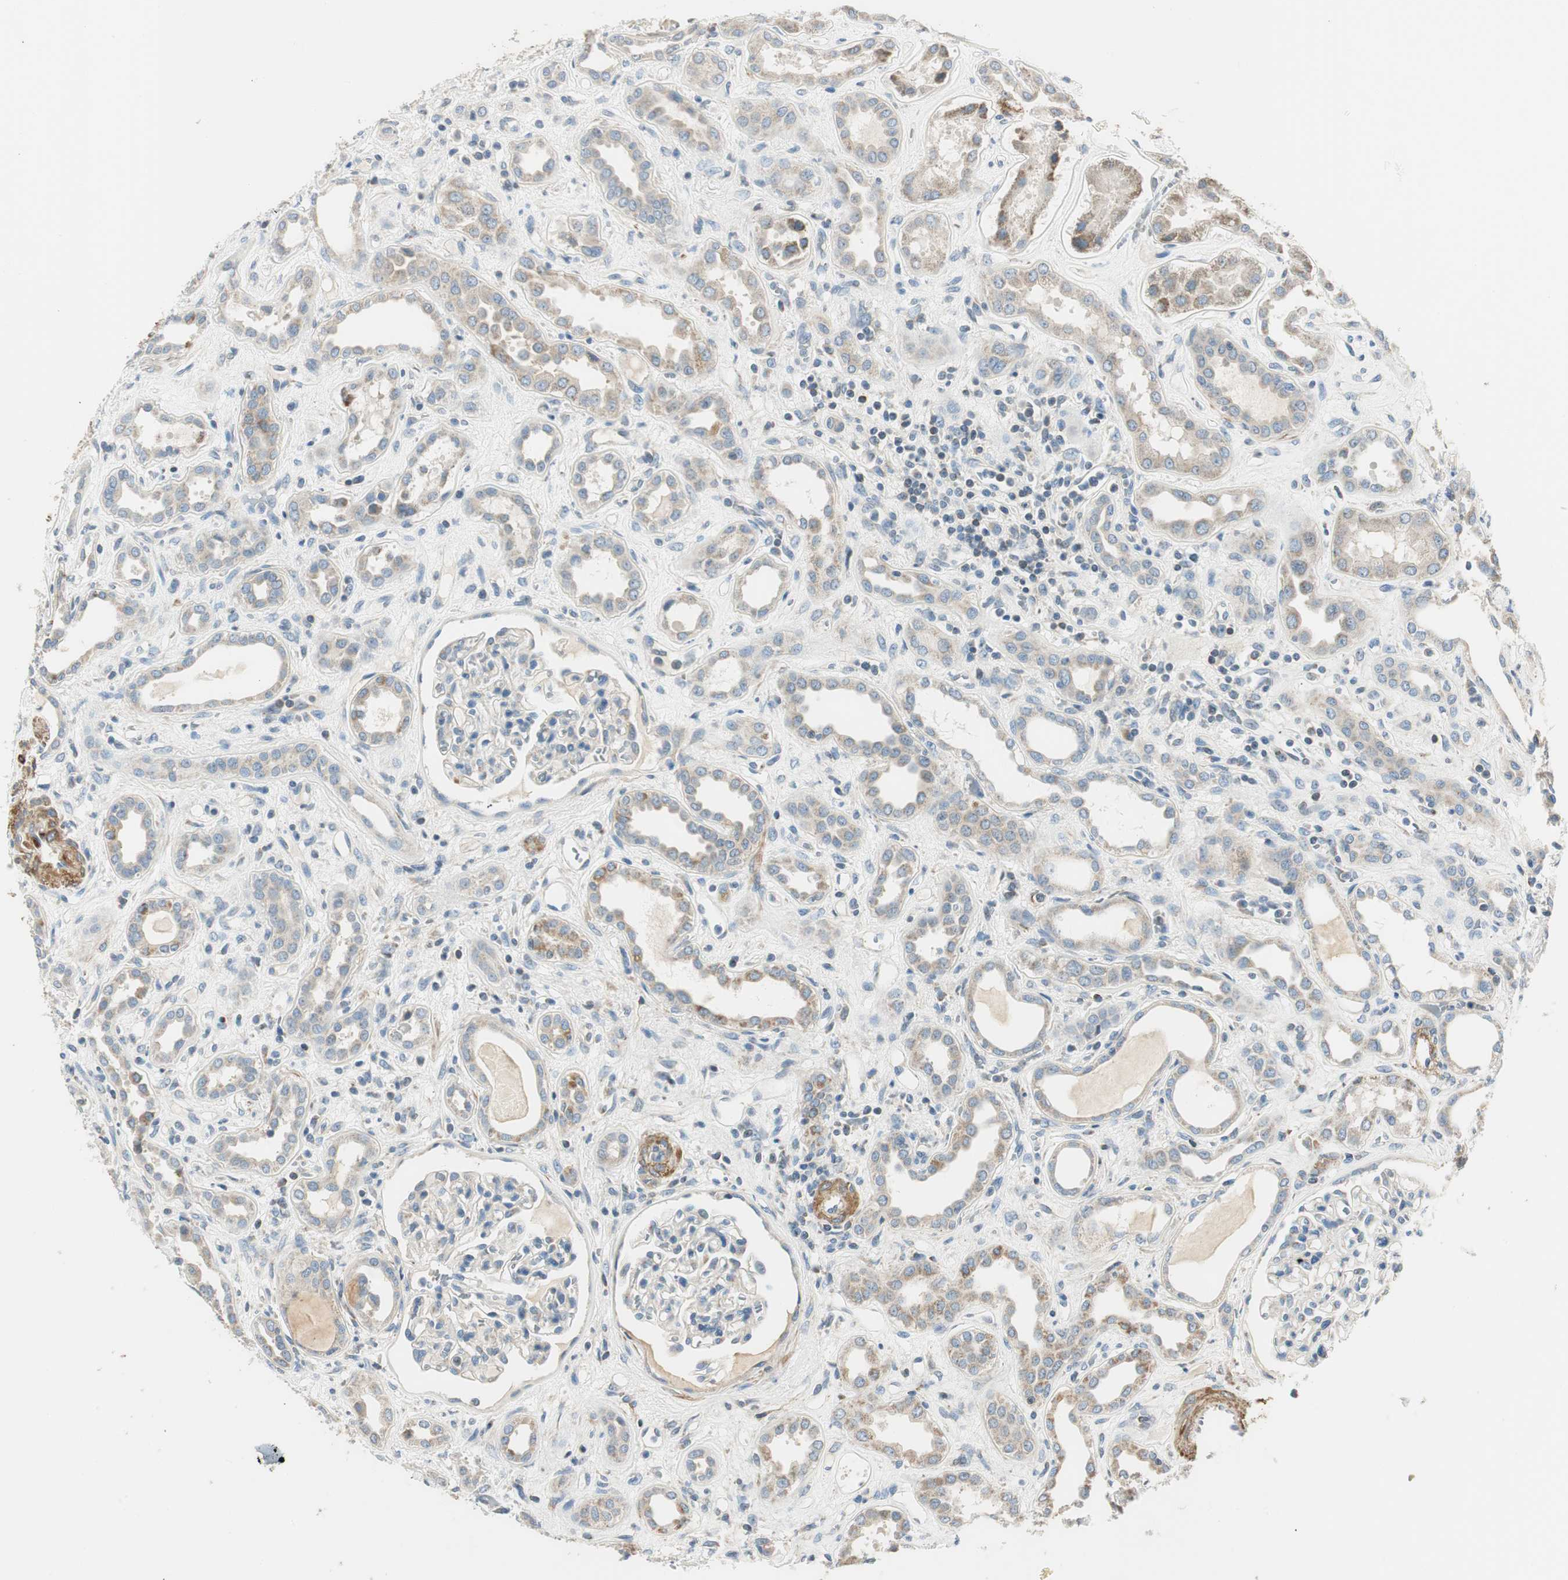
{"staining": {"intensity": "negative", "quantity": "none", "location": "none"}, "tissue": "kidney", "cell_type": "Cells in glomeruli", "image_type": "normal", "snomed": [{"axis": "morphology", "description": "Normal tissue, NOS"}, {"axis": "topography", "description": "Kidney"}], "caption": "A photomicrograph of kidney stained for a protein shows no brown staining in cells in glomeruli. (Immunohistochemistry, brightfield microscopy, high magnification).", "gene": "RORB", "patient": {"sex": "male", "age": 59}}